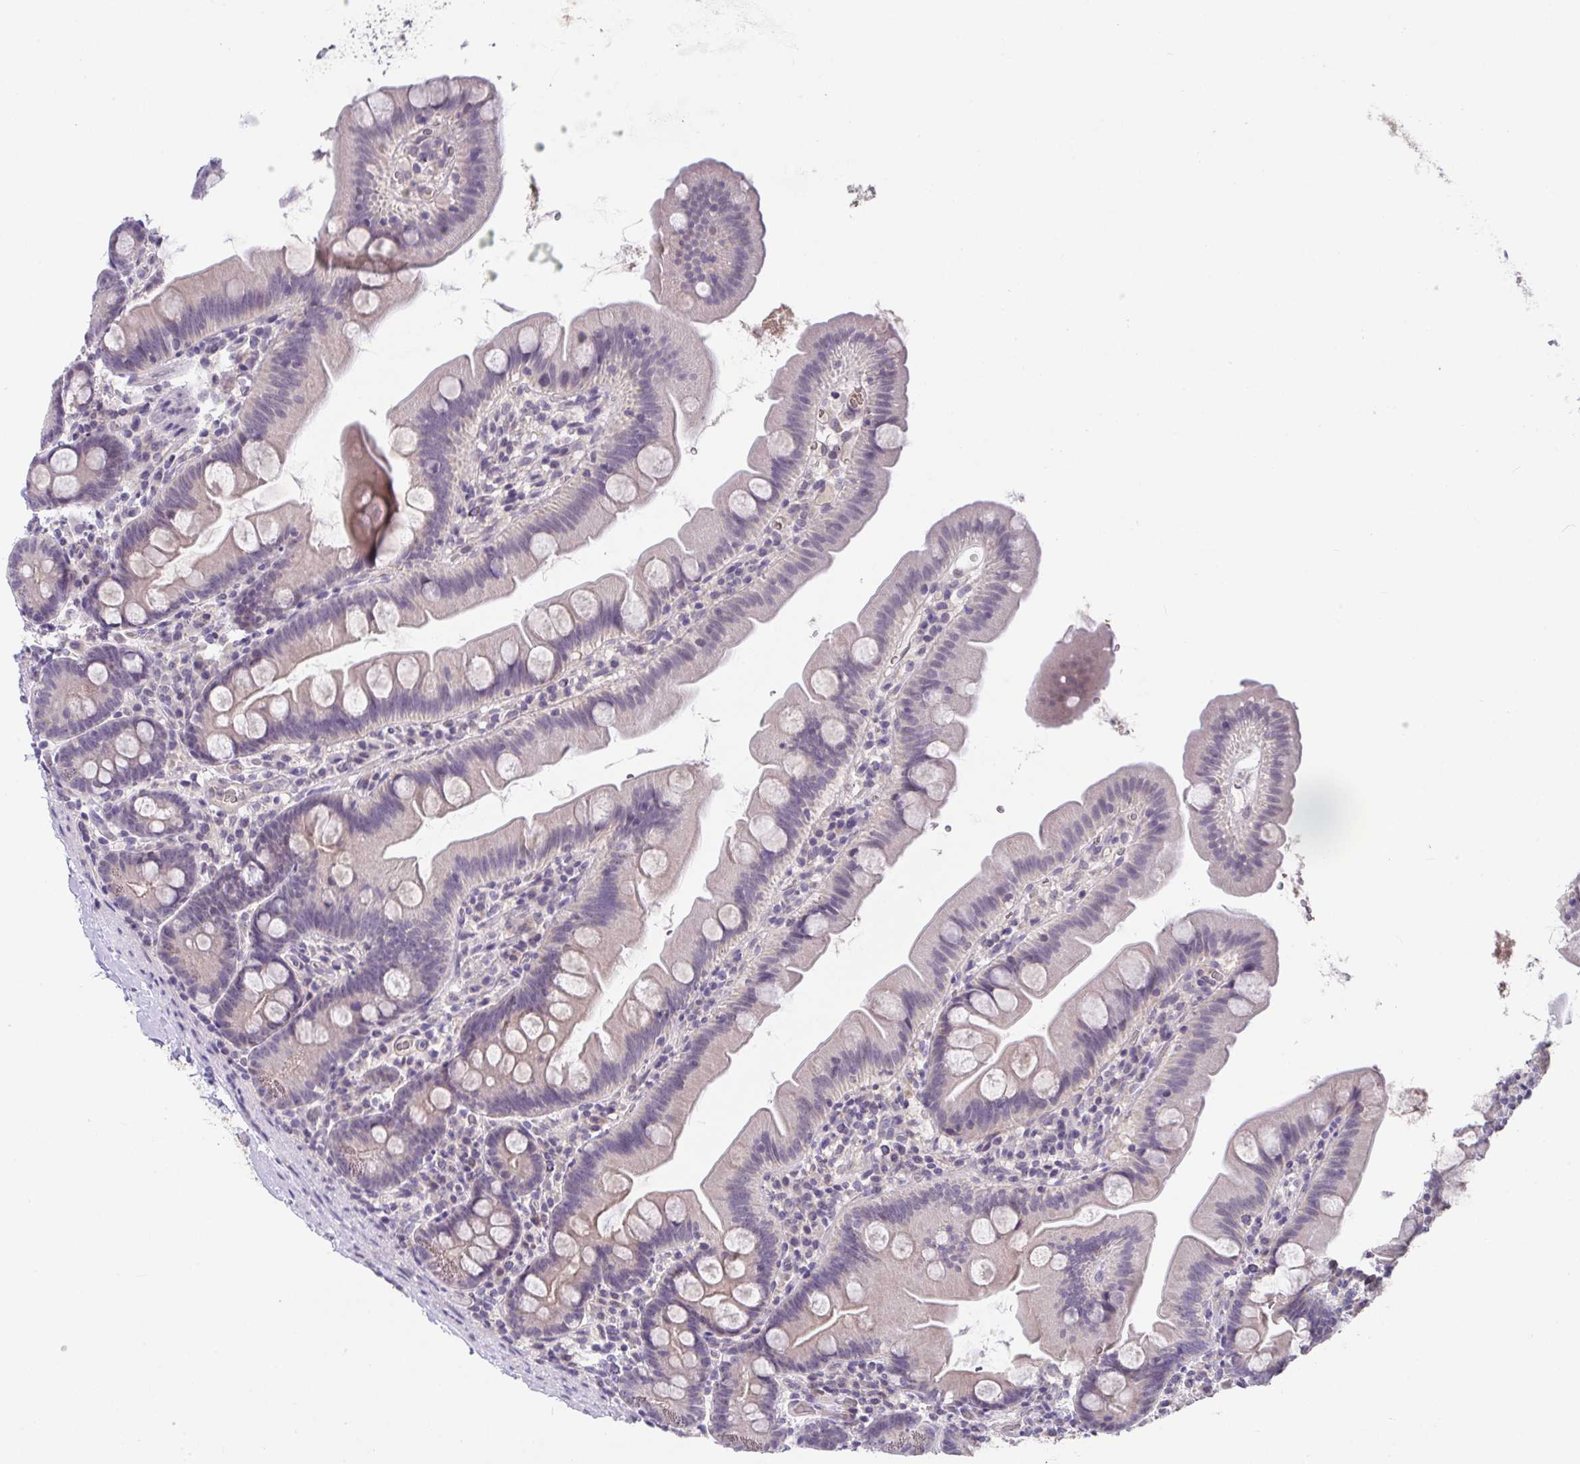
{"staining": {"intensity": "weak", "quantity": "<25%", "location": "cytoplasmic/membranous"}, "tissue": "small intestine", "cell_type": "Glandular cells", "image_type": "normal", "snomed": [{"axis": "morphology", "description": "Normal tissue, NOS"}, {"axis": "topography", "description": "Small intestine"}], "caption": "Photomicrograph shows no significant protein staining in glandular cells of benign small intestine. Brightfield microscopy of immunohistochemistry (IHC) stained with DAB (brown) and hematoxylin (blue), captured at high magnification.", "gene": "GLTPD2", "patient": {"sex": "female", "age": 68}}